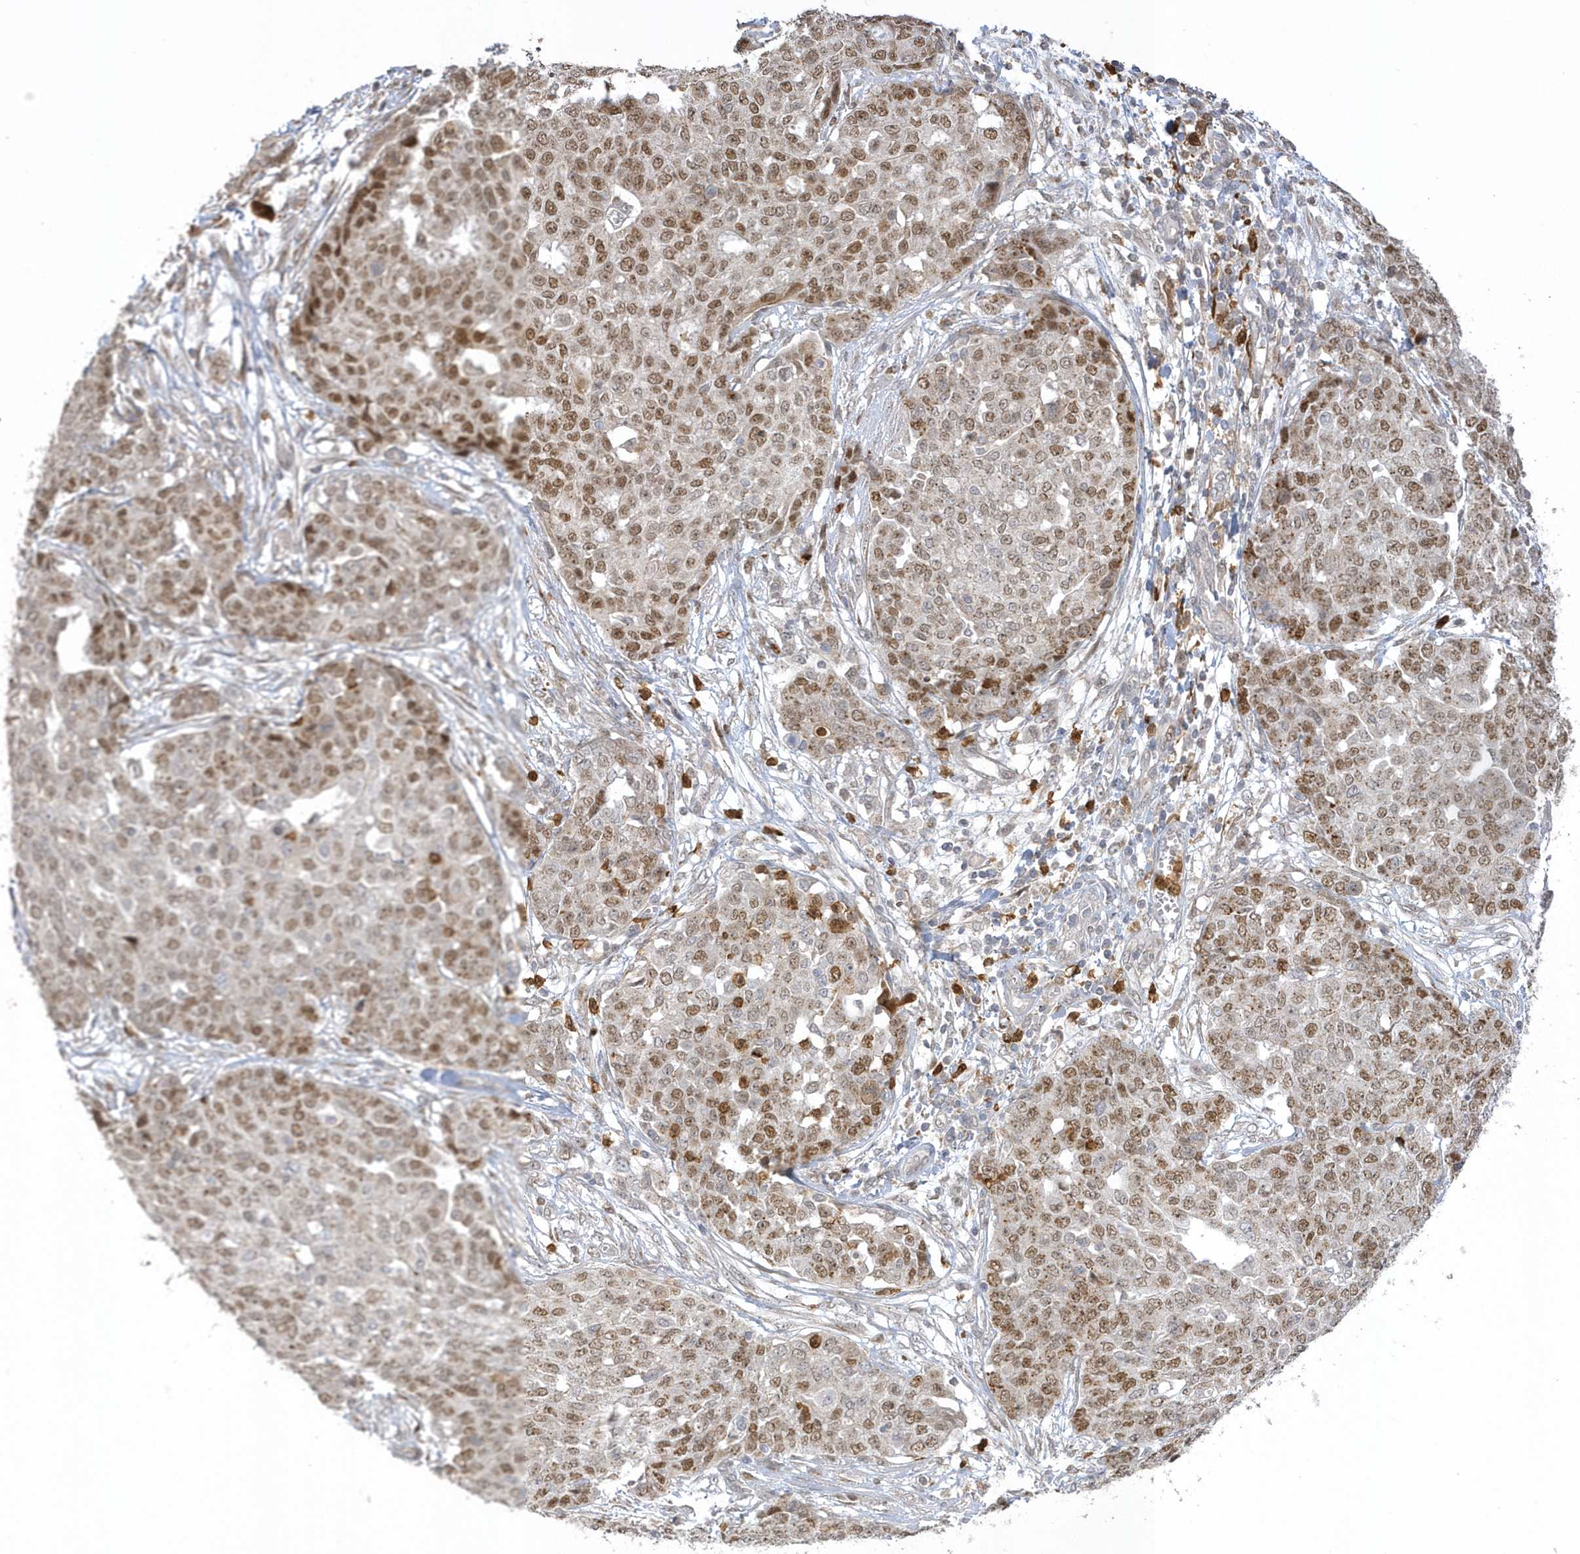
{"staining": {"intensity": "moderate", "quantity": ">75%", "location": "nuclear"}, "tissue": "ovarian cancer", "cell_type": "Tumor cells", "image_type": "cancer", "snomed": [{"axis": "morphology", "description": "Cystadenocarcinoma, serous, NOS"}, {"axis": "topography", "description": "Soft tissue"}, {"axis": "topography", "description": "Ovary"}], "caption": "Immunohistochemical staining of human ovarian cancer demonstrates medium levels of moderate nuclear positivity in about >75% of tumor cells. (Brightfield microscopy of DAB IHC at high magnification).", "gene": "NAF1", "patient": {"sex": "female", "age": 57}}